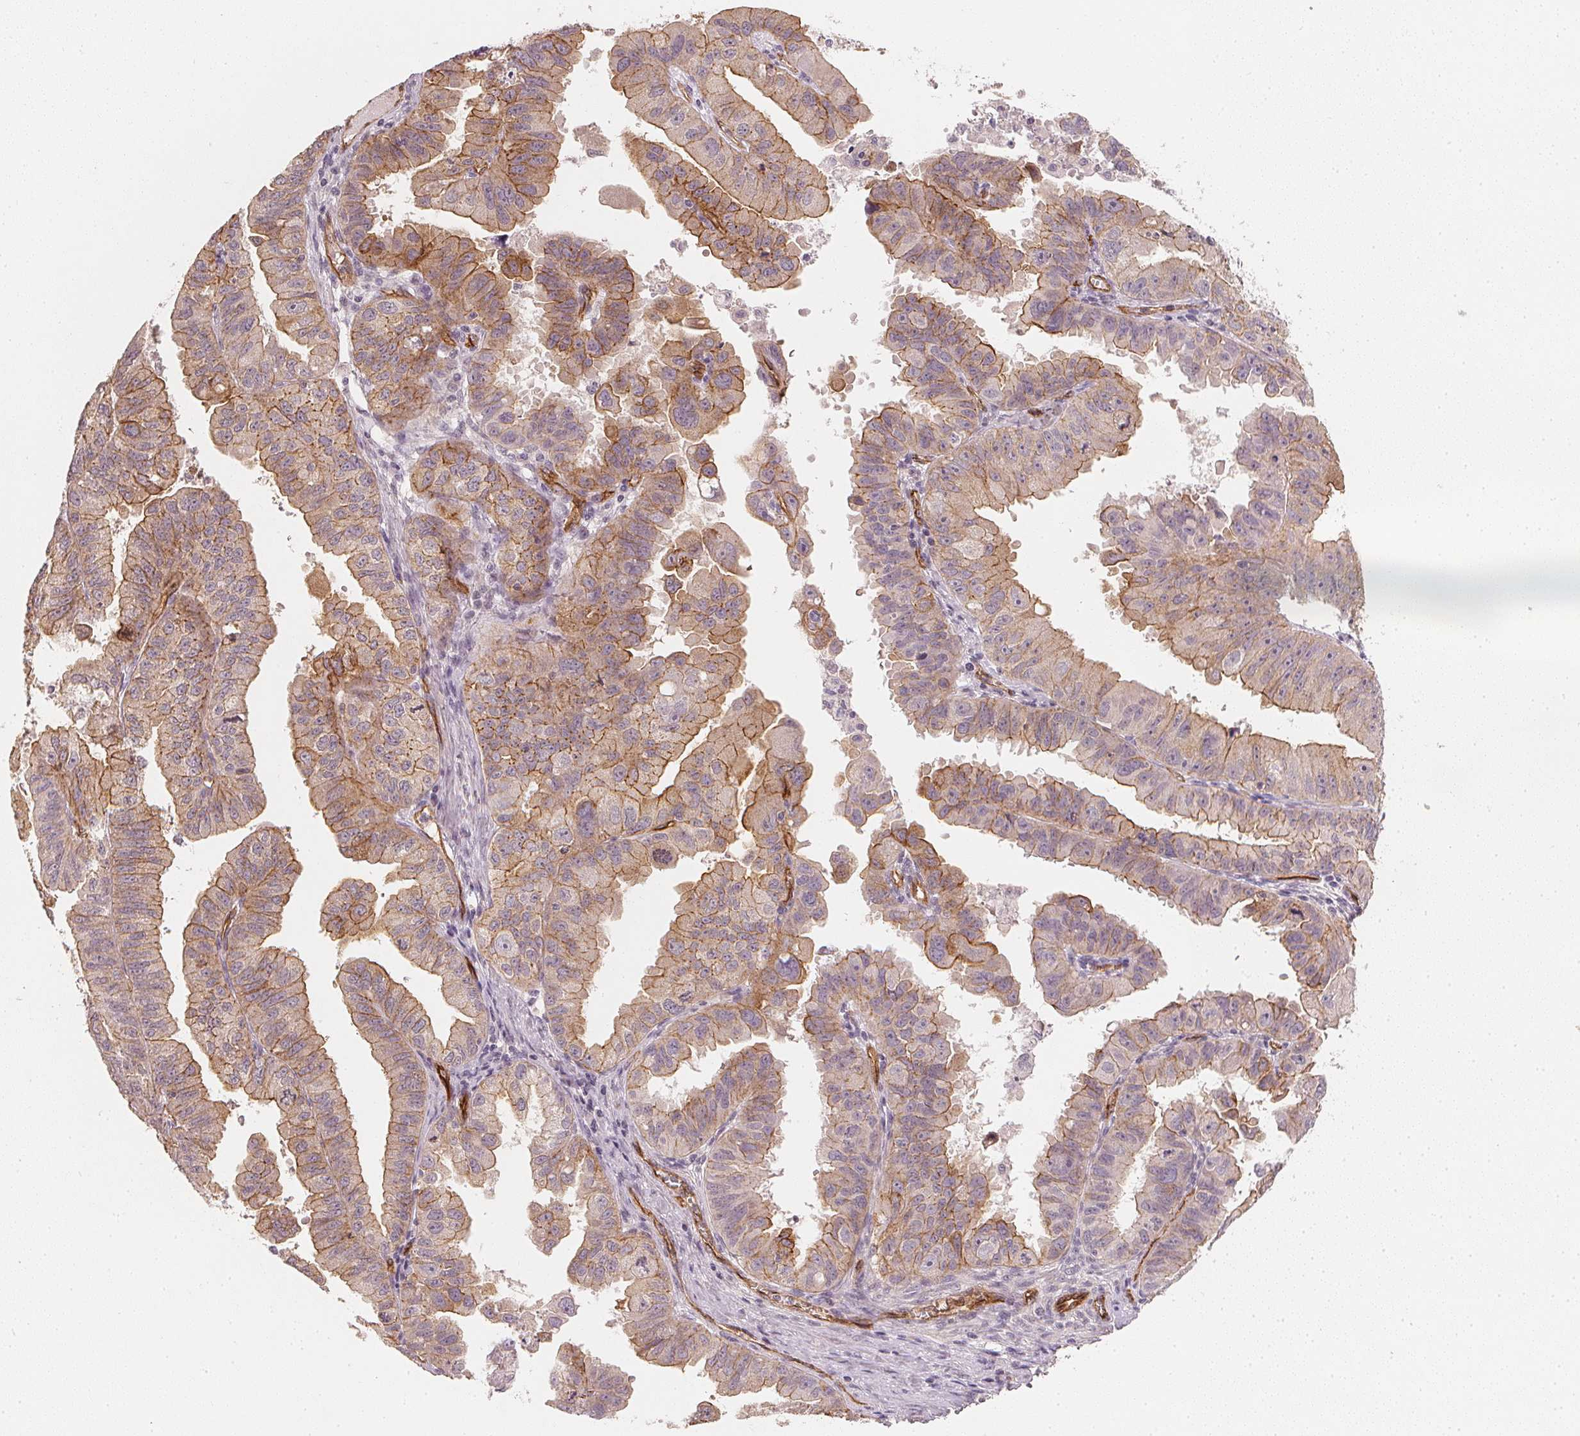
{"staining": {"intensity": "moderate", "quantity": ">75%", "location": "cytoplasmic/membranous"}, "tissue": "ovarian cancer", "cell_type": "Tumor cells", "image_type": "cancer", "snomed": [{"axis": "morphology", "description": "Carcinoma, endometroid"}, {"axis": "topography", "description": "Ovary"}], "caption": "Protein expression by immunohistochemistry (IHC) exhibits moderate cytoplasmic/membranous positivity in approximately >75% of tumor cells in ovarian cancer (endometroid carcinoma). The protein is stained brown, and the nuclei are stained in blue (DAB IHC with brightfield microscopy, high magnification).", "gene": "CIB1", "patient": {"sex": "female", "age": 85}}